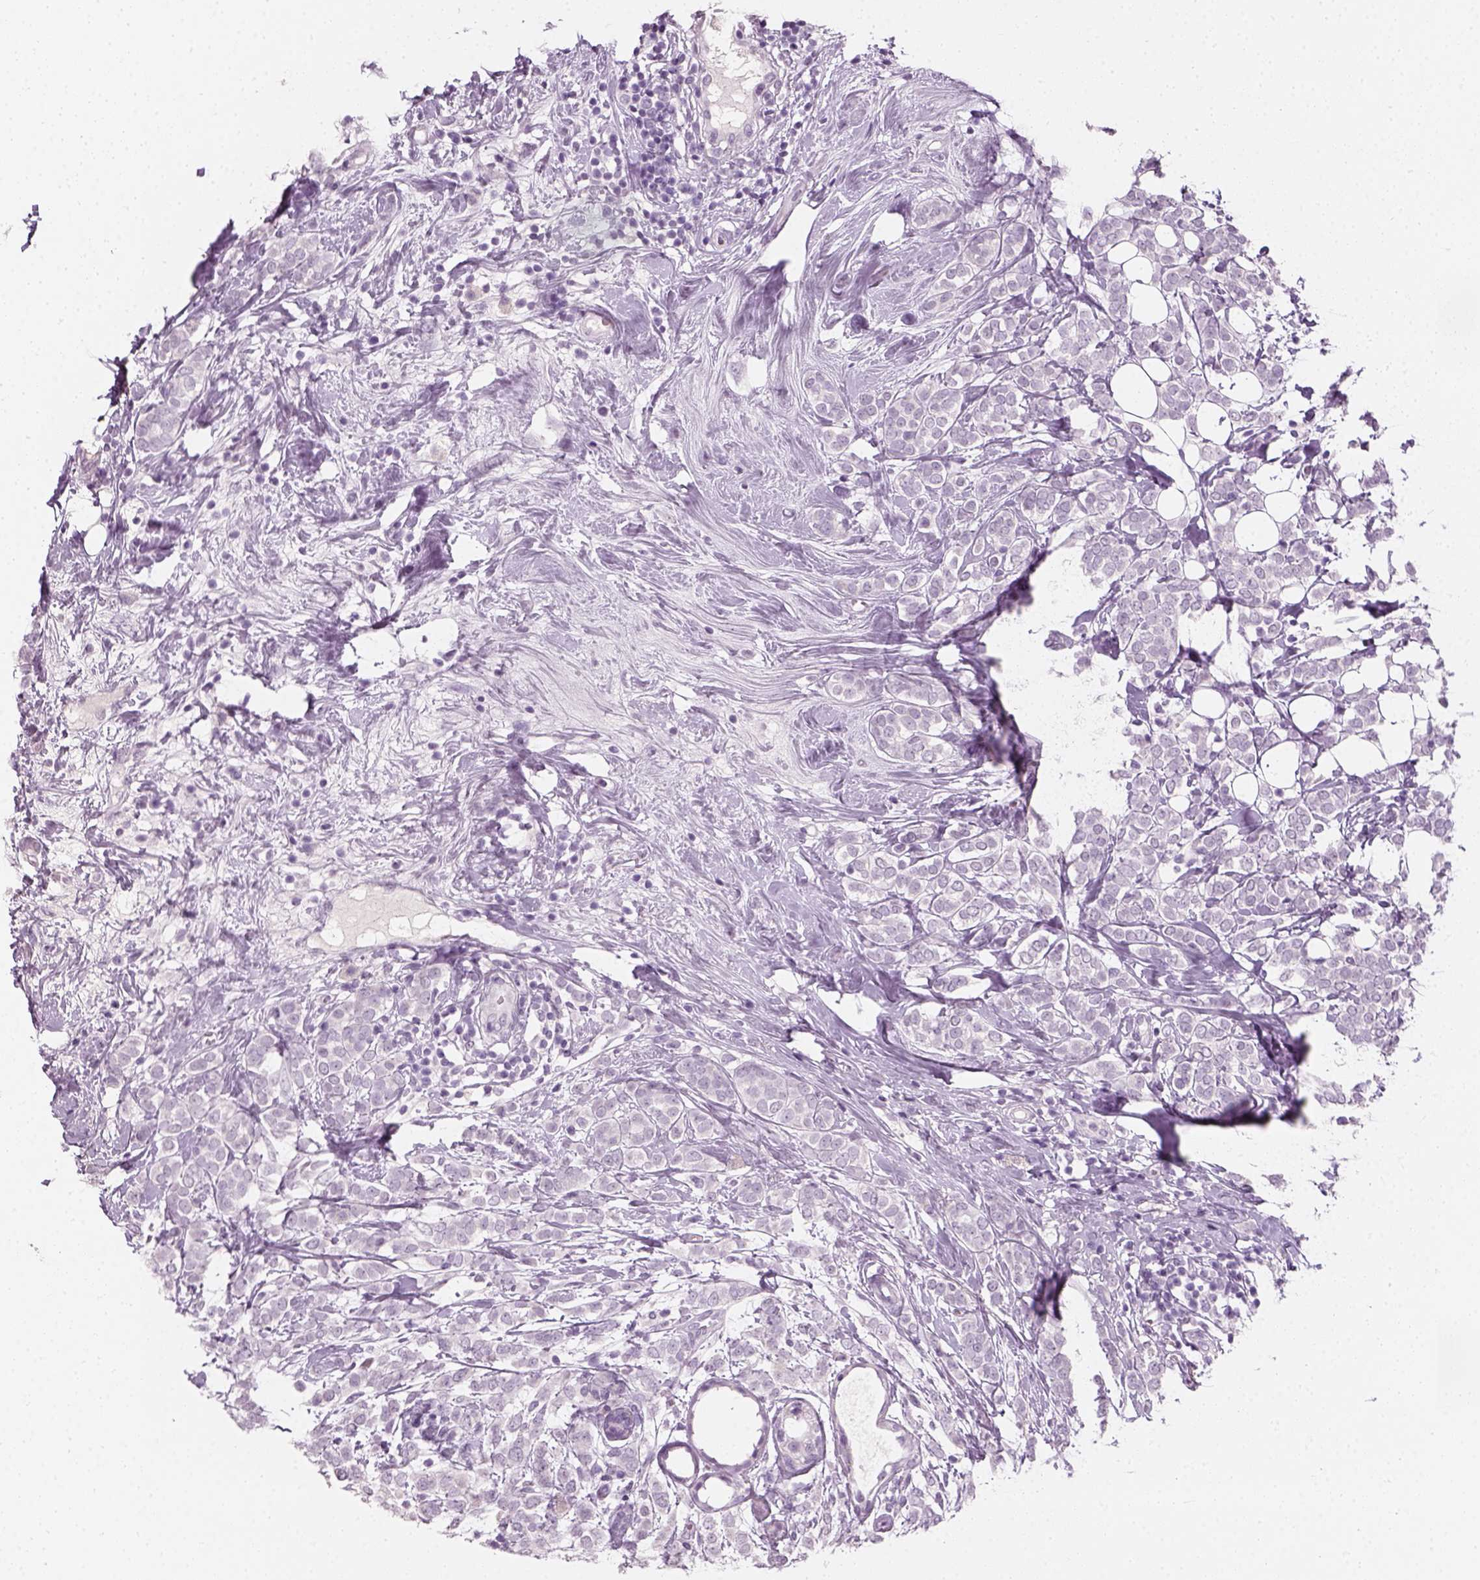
{"staining": {"intensity": "negative", "quantity": "none", "location": "none"}, "tissue": "breast cancer", "cell_type": "Tumor cells", "image_type": "cancer", "snomed": [{"axis": "morphology", "description": "Lobular carcinoma"}, {"axis": "topography", "description": "Breast"}], "caption": "This is an immunohistochemistry histopathology image of human breast cancer. There is no expression in tumor cells.", "gene": "TH", "patient": {"sex": "female", "age": 49}}